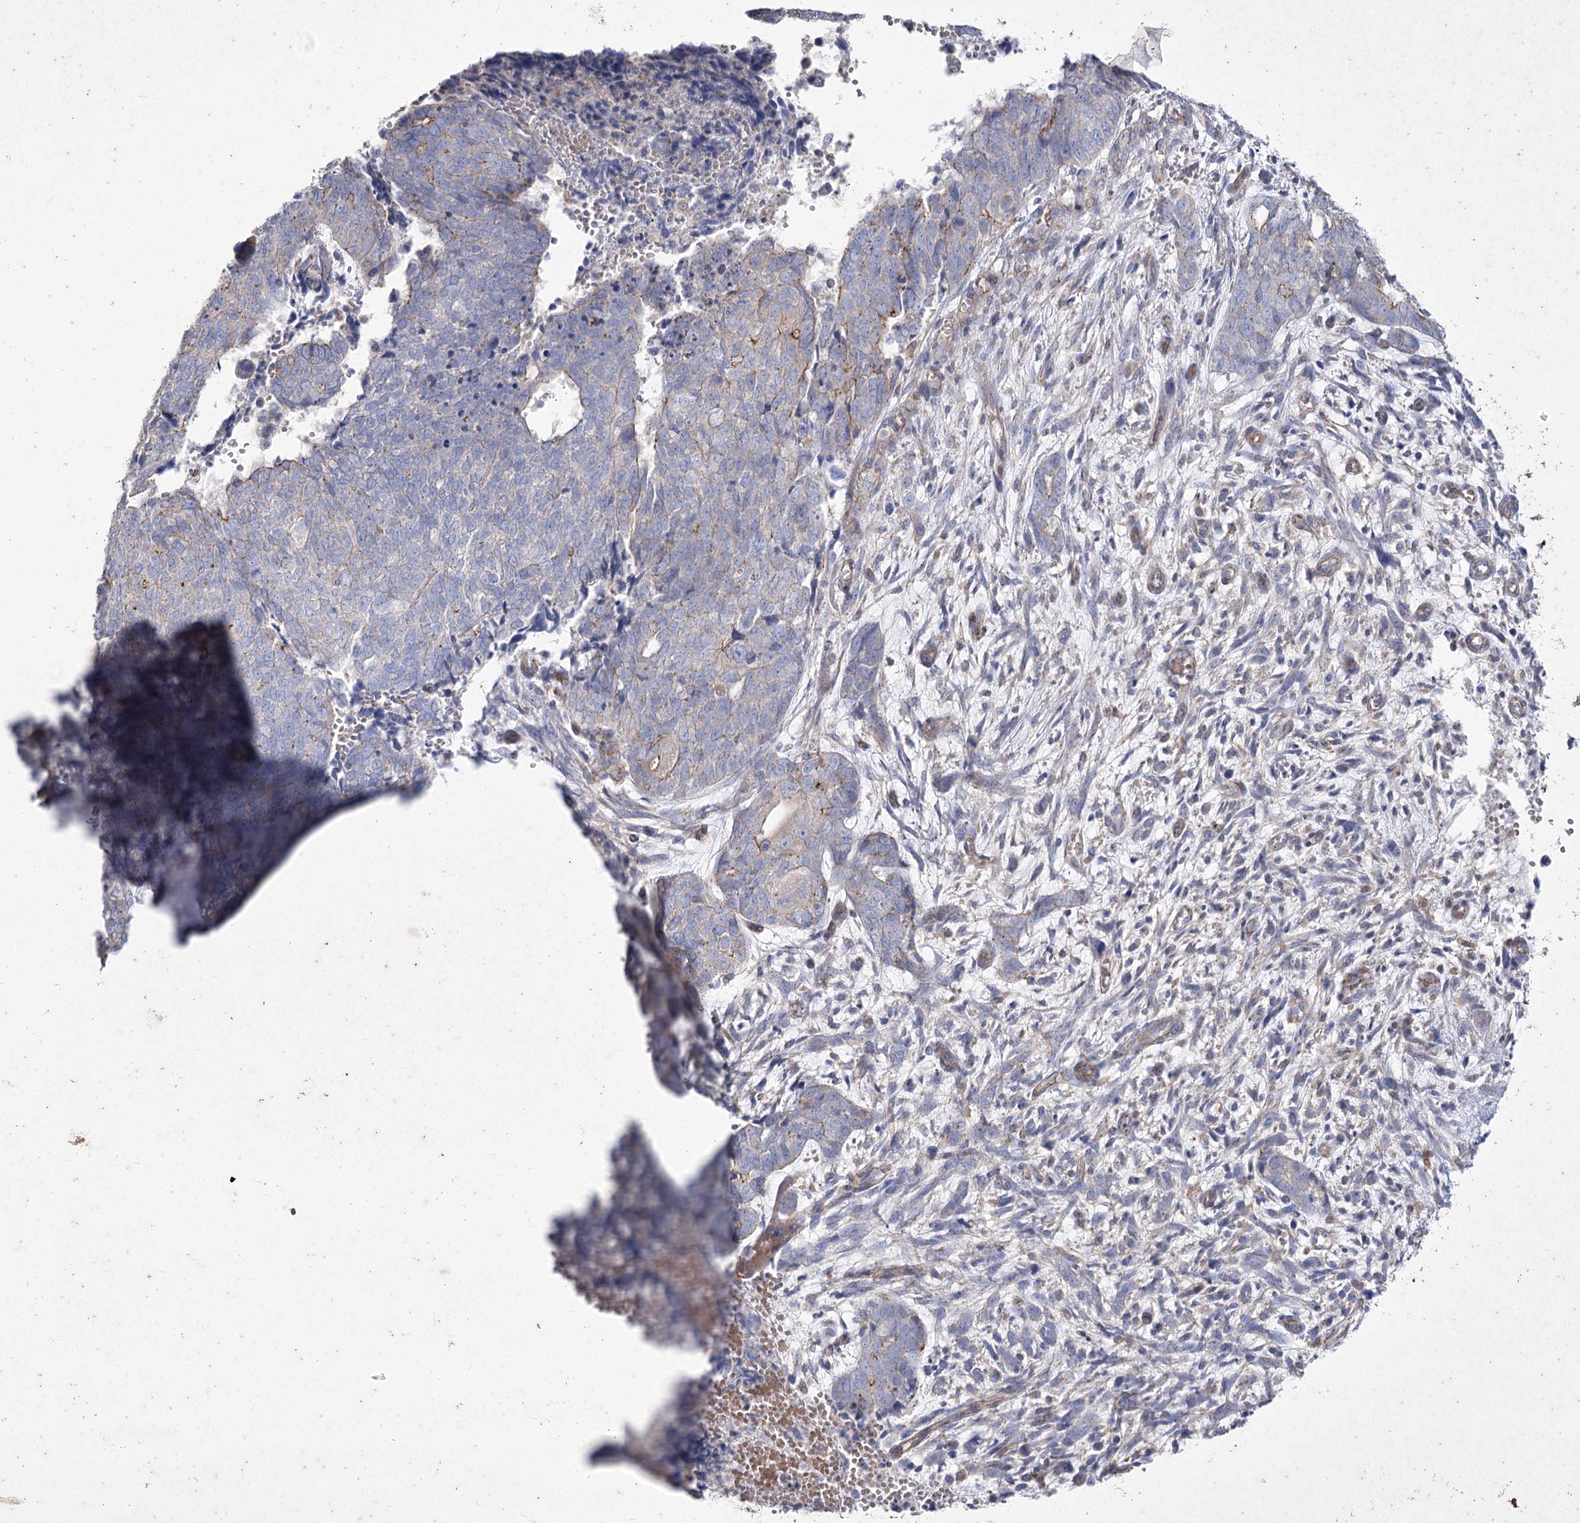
{"staining": {"intensity": "weak", "quantity": "<25%", "location": "cytoplasmic/membranous"}, "tissue": "cervical cancer", "cell_type": "Tumor cells", "image_type": "cancer", "snomed": [{"axis": "morphology", "description": "Squamous cell carcinoma, NOS"}, {"axis": "topography", "description": "Cervix"}], "caption": "This is an IHC micrograph of cervical squamous cell carcinoma. There is no staining in tumor cells.", "gene": "LDLRAD3", "patient": {"sex": "female", "age": 63}}